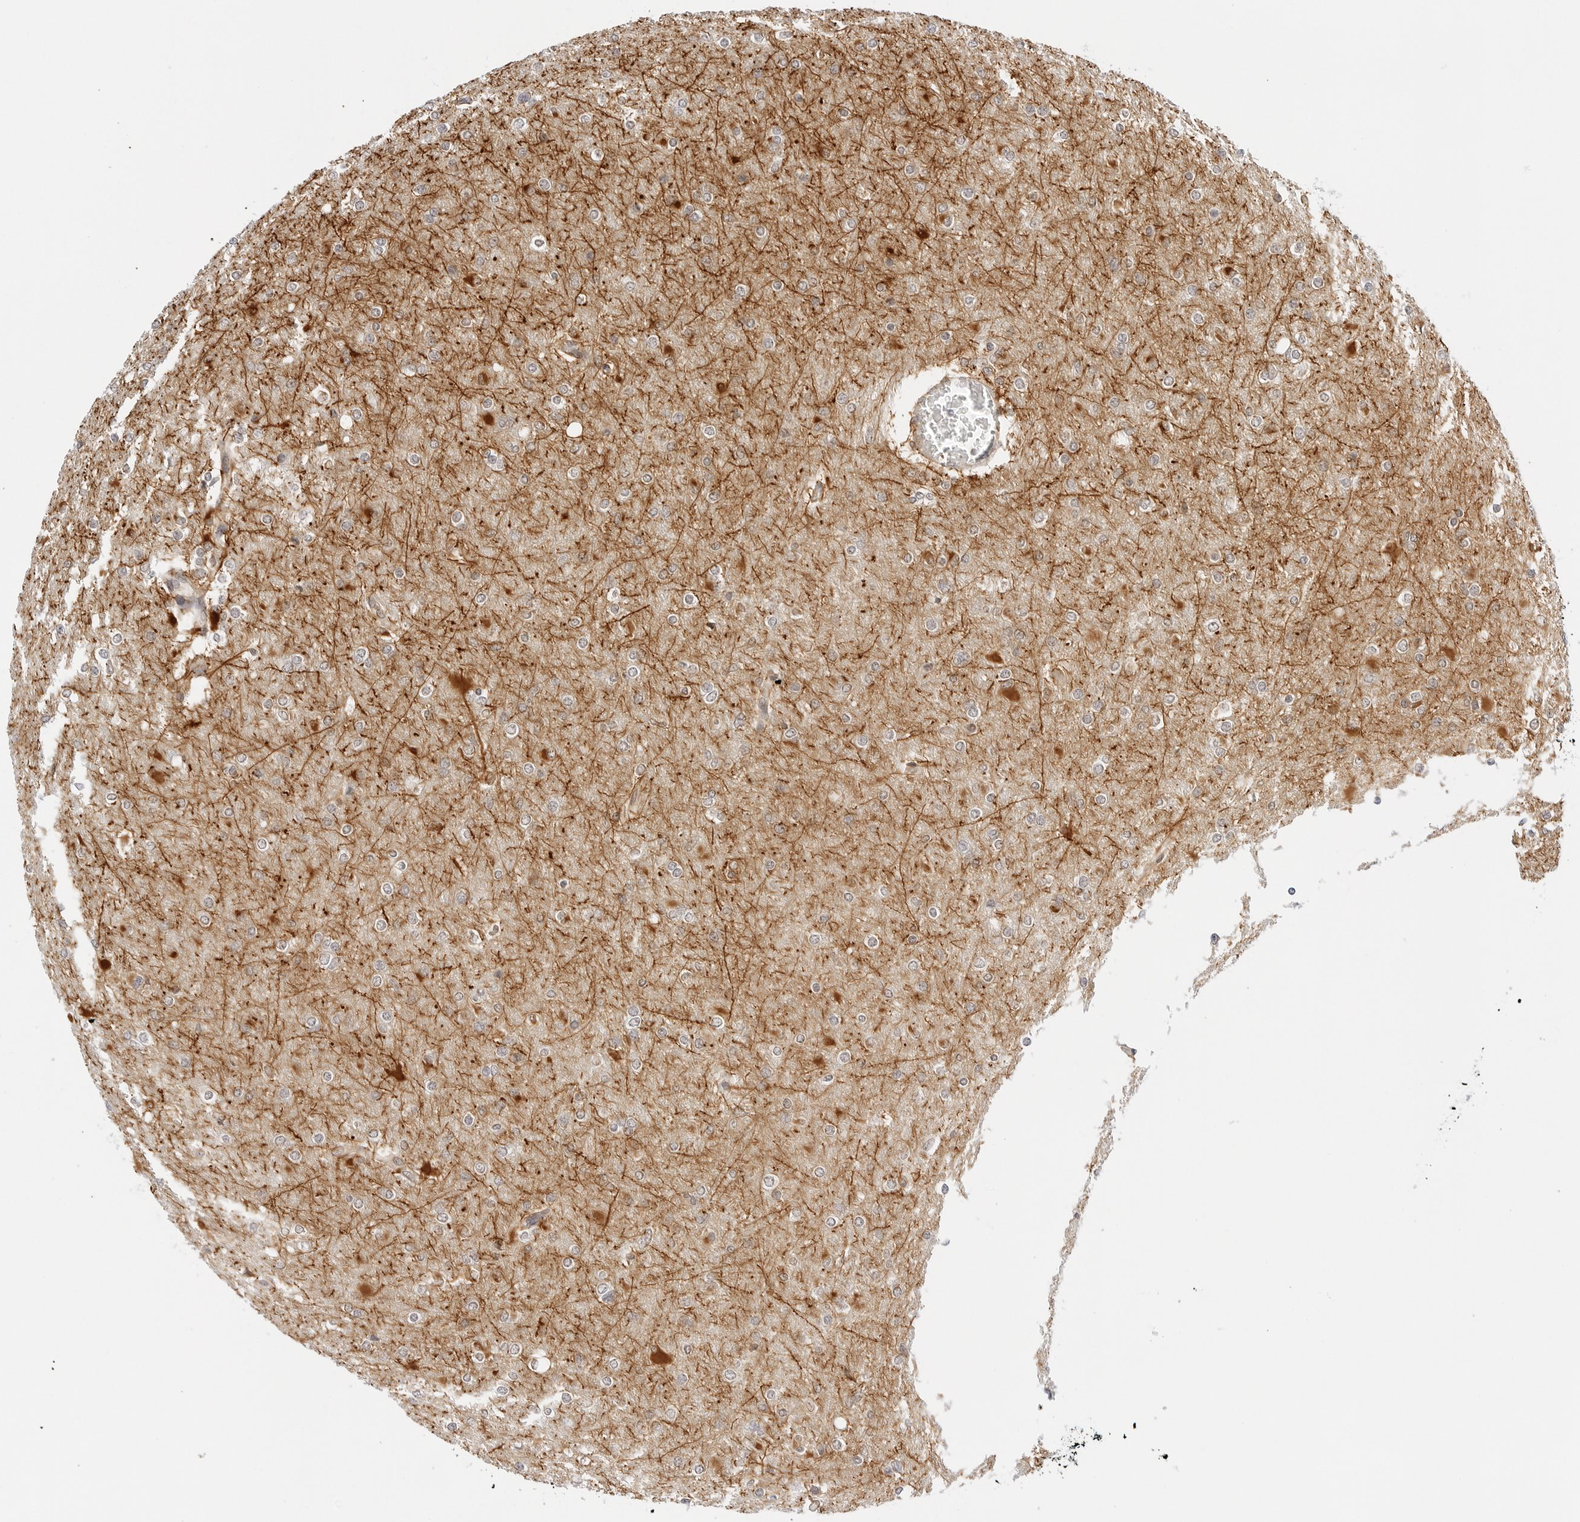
{"staining": {"intensity": "negative", "quantity": "none", "location": "none"}, "tissue": "glioma", "cell_type": "Tumor cells", "image_type": "cancer", "snomed": [{"axis": "morphology", "description": "Glioma, malignant, High grade"}, {"axis": "topography", "description": "Cerebral cortex"}], "caption": "Image shows no protein positivity in tumor cells of high-grade glioma (malignant) tissue.", "gene": "GORAB", "patient": {"sex": "female", "age": 36}}